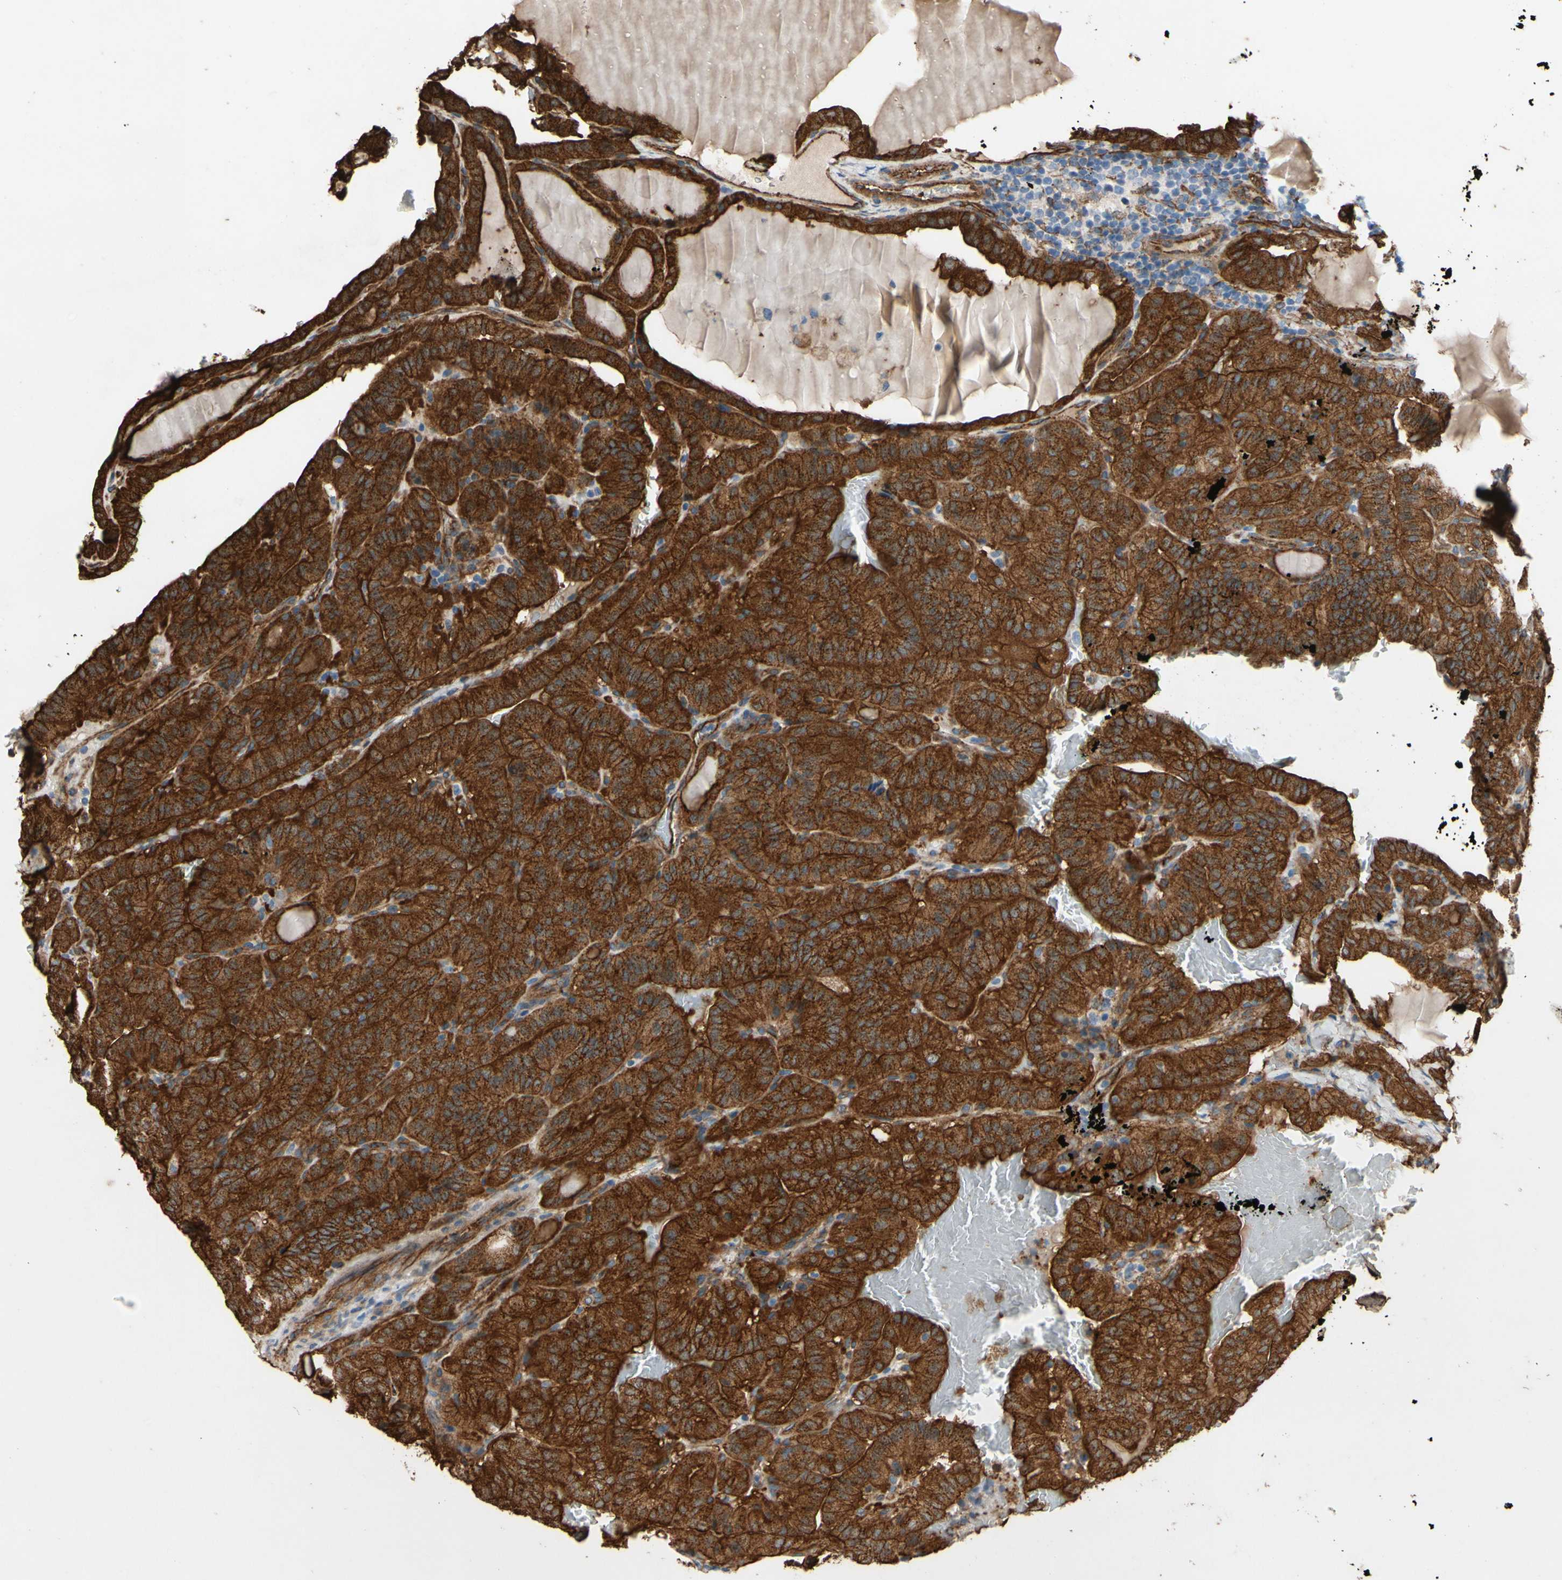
{"staining": {"intensity": "strong", "quantity": ">75%", "location": "cytoplasmic/membranous"}, "tissue": "thyroid cancer", "cell_type": "Tumor cells", "image_type": "cancer", "snomed": [{"axis": "morphology", "description": "Papillary adenocarcinoma, NOS"}, {"axis": "topography", "description": "Thyroid gland"}], "caption": "Thyroid papillary adenocarcinoma stained for a protein shows strong cytoplasmic/membranous positivity in tumor cells. (DAB (3,3'-diaminobenzidine) IHC, brown staining for protein, blue staining for nuclei).", "gene": "CTTNBP2", "patient": {"sex": "male", "age": 77}}